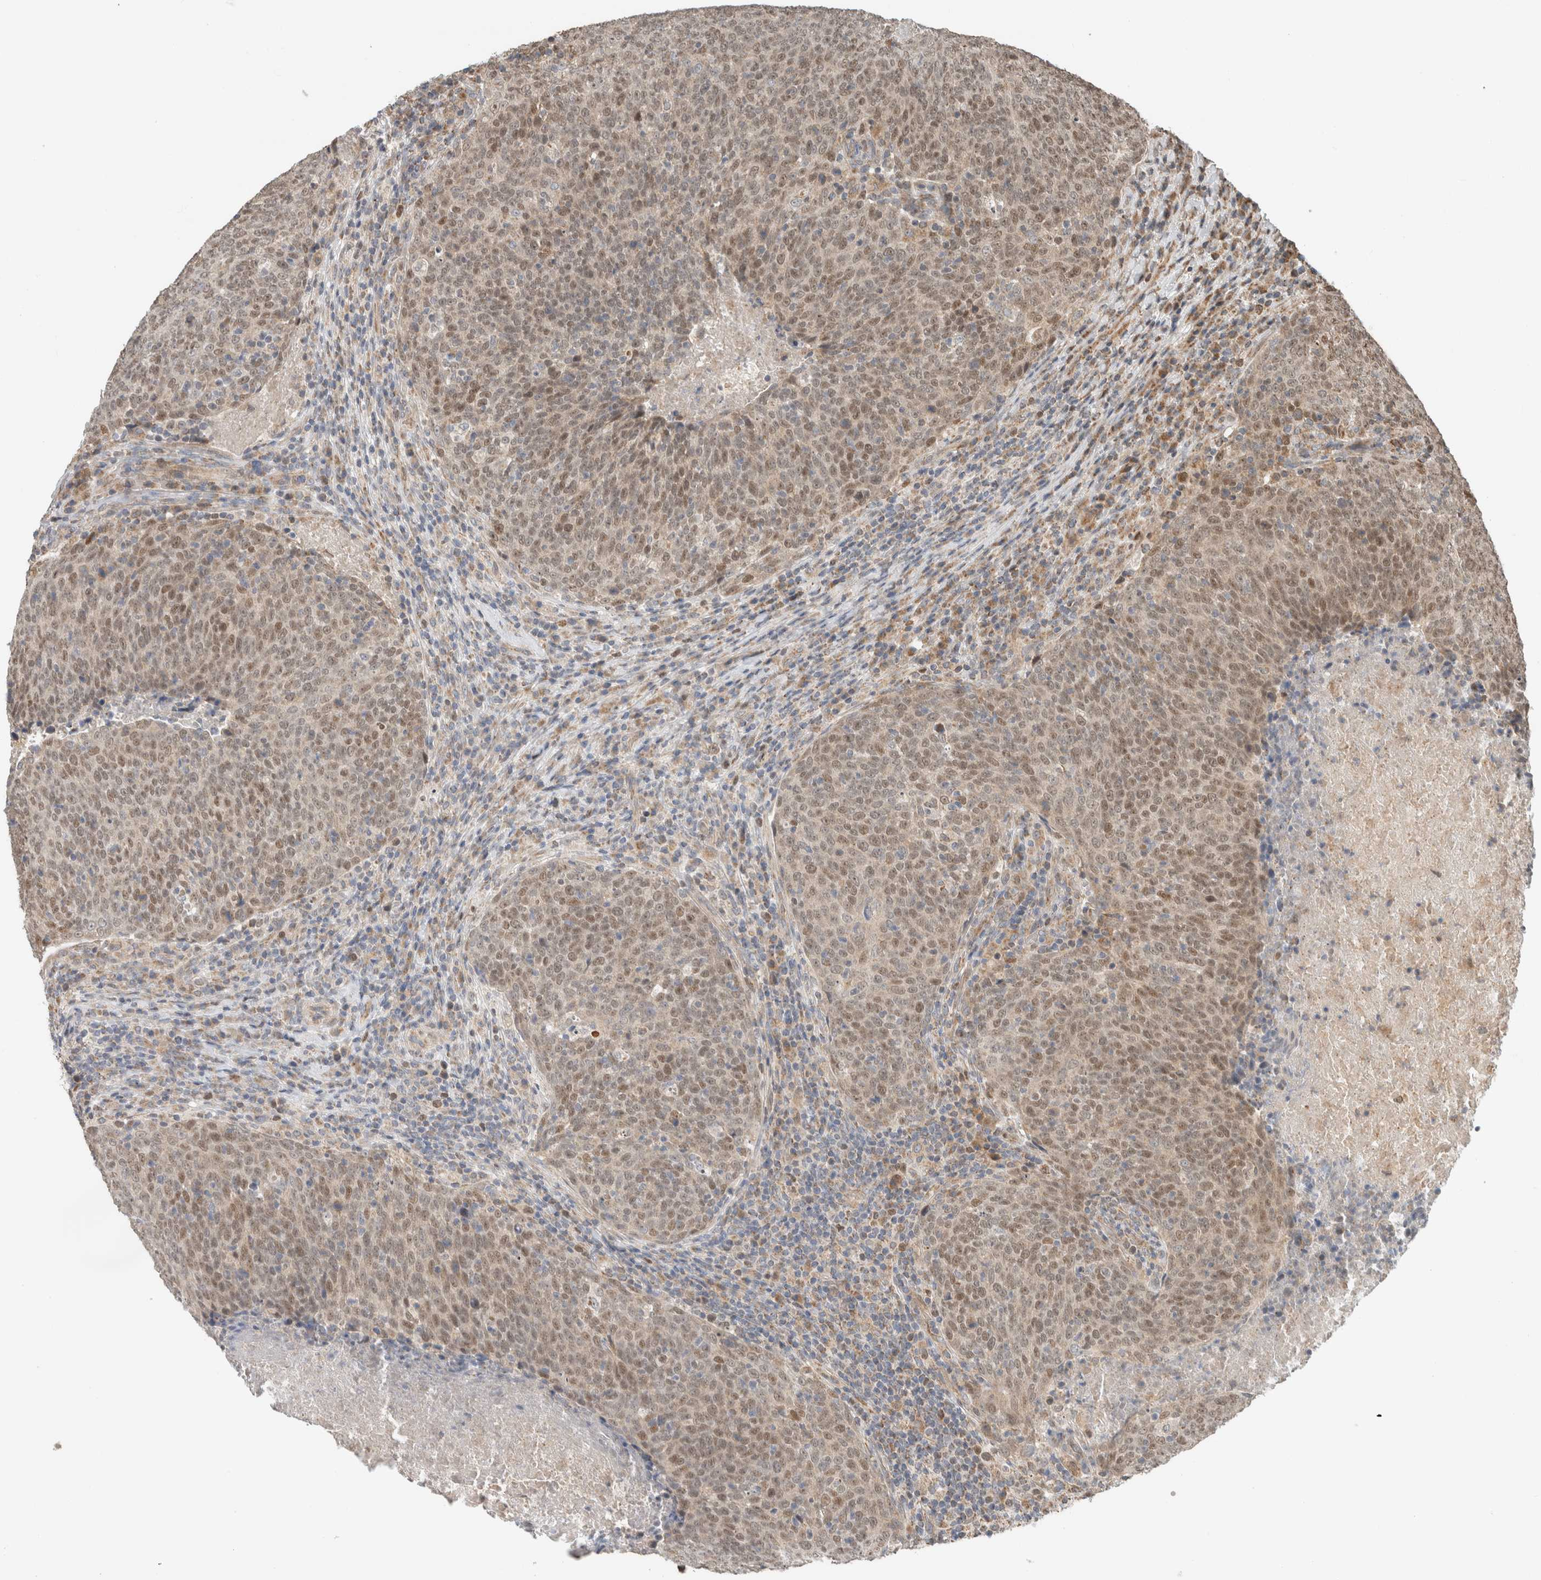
{"staining": {"intensity": "weak", "quantity": ">75%", "location": "cytoplasmic/membranous,nuclear"}, "tissue": "head and neck cancer", "cell_type": "Tumor cells", "image_type": "cancer", "snomed": [{"axis": "morphology", "description": "Squamous cell carcinoma, NOS"}, {"axis": "morphology", "description": "Squamous cell carcinoma, metastatic, NOS"}, {"axis": "topography", "description": "Lymph node"}, {"axis": "topography", "description": "Head-Neck"}], "caption": "The photomicrograph displays staining of head and neck cancer (metastatic squamous cell carcinoma), revealing weak cytoplasmic/membranous and nuclear protein staining (brown color) within tumor cells. (DAB IHC with brightfield microscopy, high magnification).", "gene": "GINS4", "patient": {"sex": "male", "age": 62}}